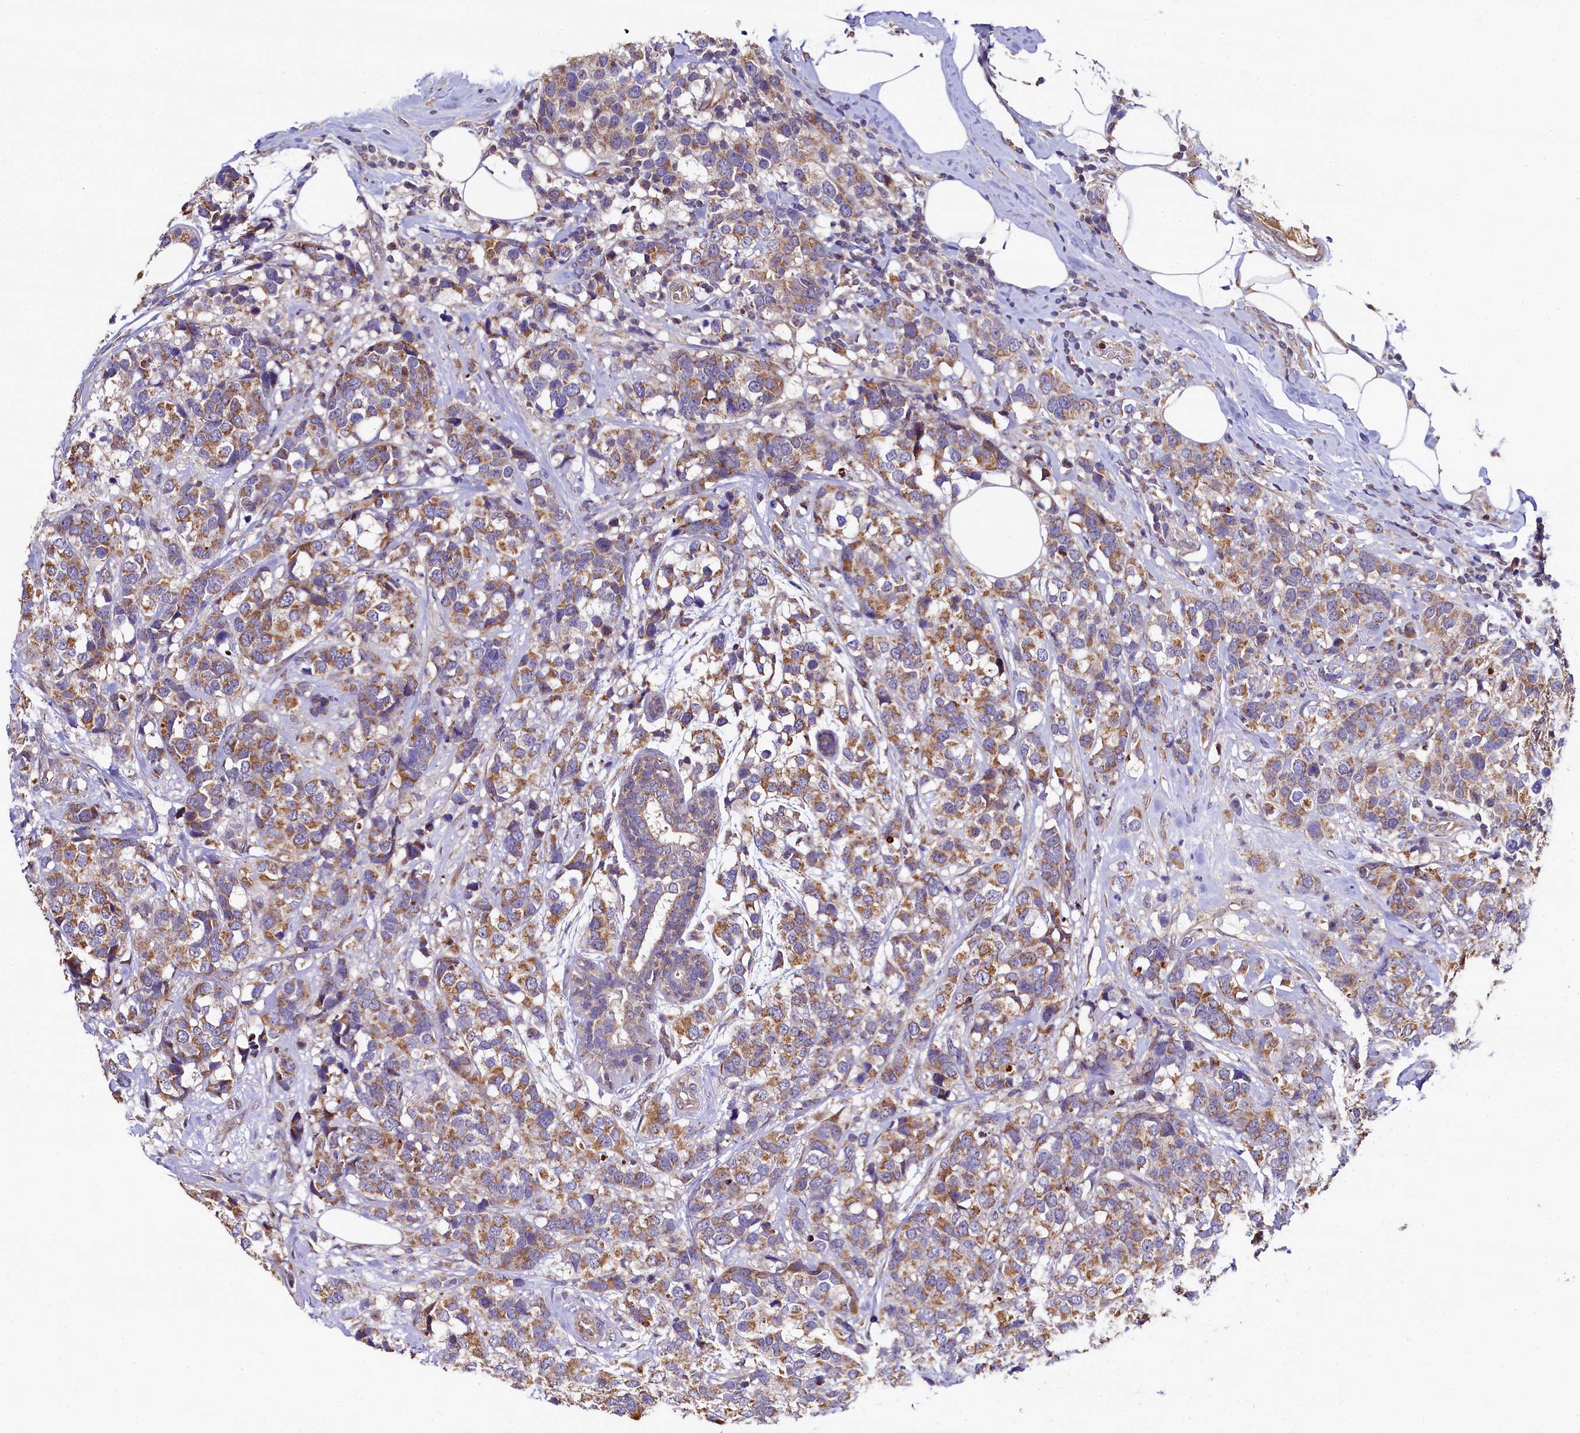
{"staining": {"intensity": "moderate", "quantity": ">75%", "location": "cytoplasmic/membranous"}, "tissue": "breast cancer", "cell_type": "Tumor cells", "image_type": "cancer", "snomed": [{"axis": "morphology", "description": "Lobular carcinoma"}, {"axis": "topography", "description": "Breast"}], "caption": "Protein analysis of breast cancer (lobular carcinoma) tissue shows moderate cytoplasmic/membranous staining in about >75% of tumor cells.", "gene": "SPRYD3", "patient": {"sex": "female", "age": 59}}